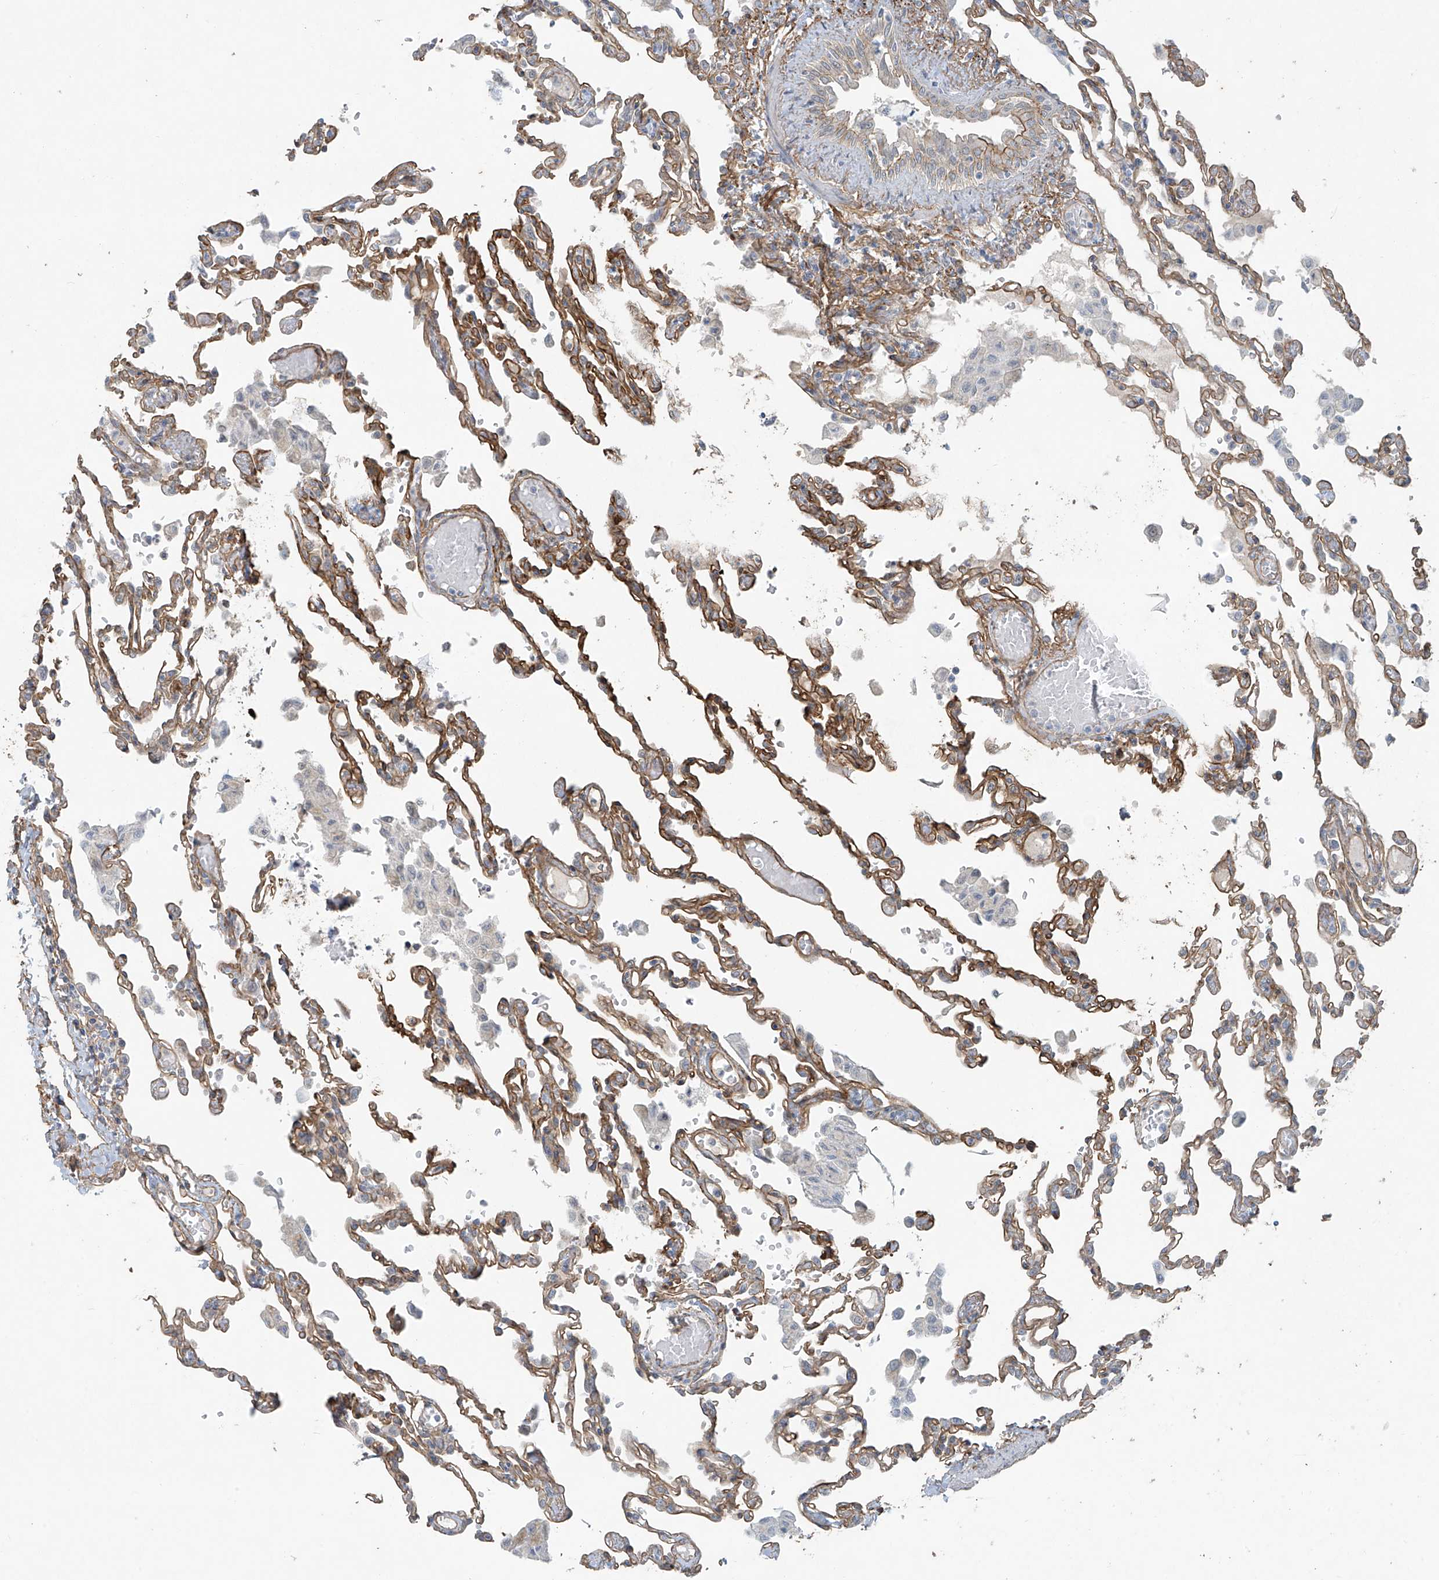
{"staining": {"intensity": "moderate", "quantity": "25%-75%", "location": "cytoplasmic/membranous"}, "tissue": "lung", "cell_type": "Alveolar cells", "image_type": "normal", "snomed": [{"axis": "morphology", "description": "Normal tissue, NOS"}, {"axis": "topography", "description": "Bronchus"}, {"axis": "topography", "description": "Lung"}], "caption": "Normal lung demonstrates moderate cytoplasmic/membranous positivity in about 25%-75% of alveolar cells (brown staining indicates protein expression, while blue staining denotes nuclei)..", "gene": "TUBE1", "patient": {"sex": "female", "age": 49}}